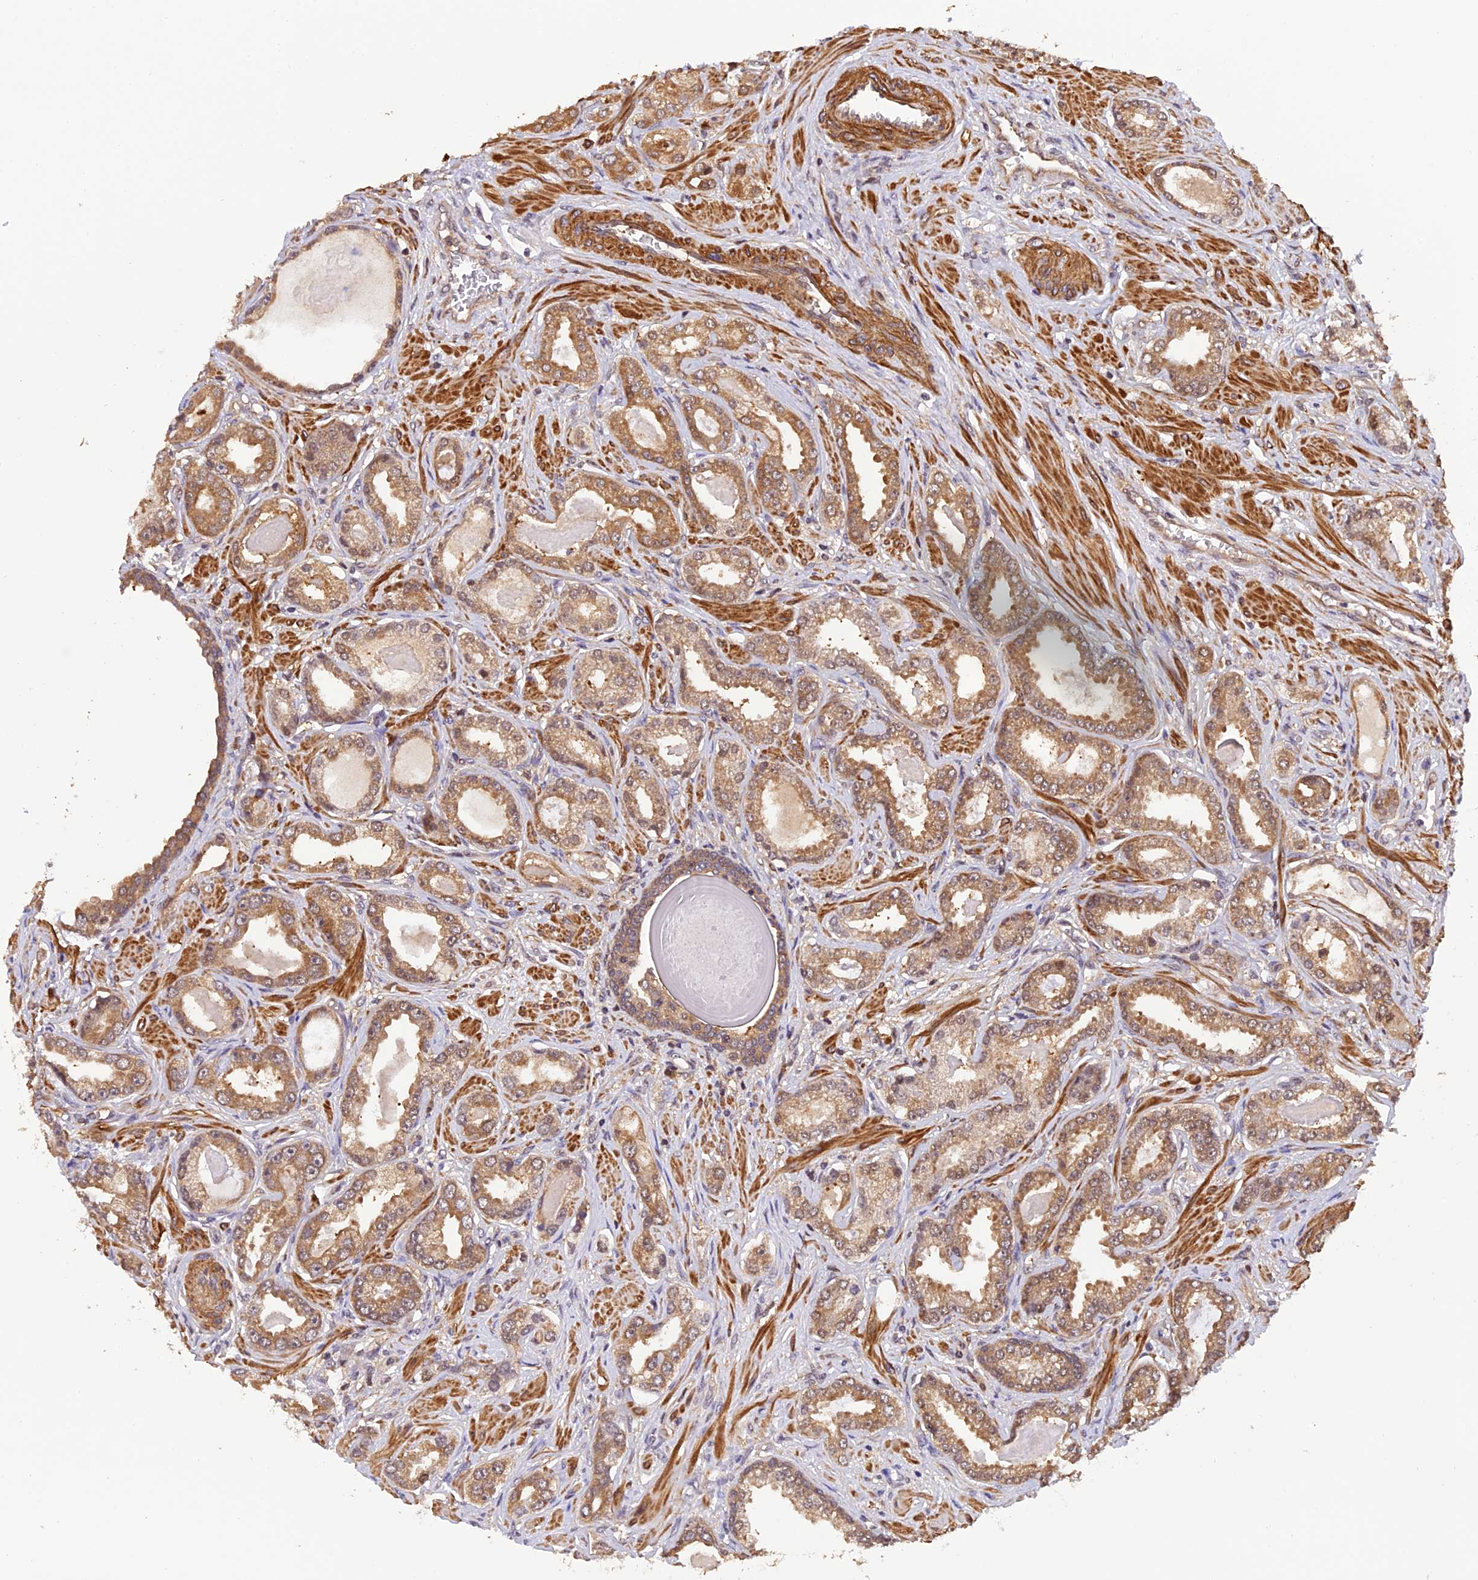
{"staining": {"intensity": "moderate", "quantity": ">75%", "location": "cytoplasmic/membranous"}, "tissue": "prostate cancer", "cell_type": "Tumor cells", "image_type": "cancer", "snomed": [{"axis": "morphology", "description": "Adenocarcinoma, Low grade"}, {"axis": "topography", "description": "Prostate"}], "caption": "Immunohistochemistry (IHC) photomicrograph of human prostate cancer stained for a protein (brown), which exhibits medium levels of moderate cytoplasmic/membranous expression in about >75% of tumor cells.", "gene": "PSMB3", "patient": {"sex": "male", "age": 64}}